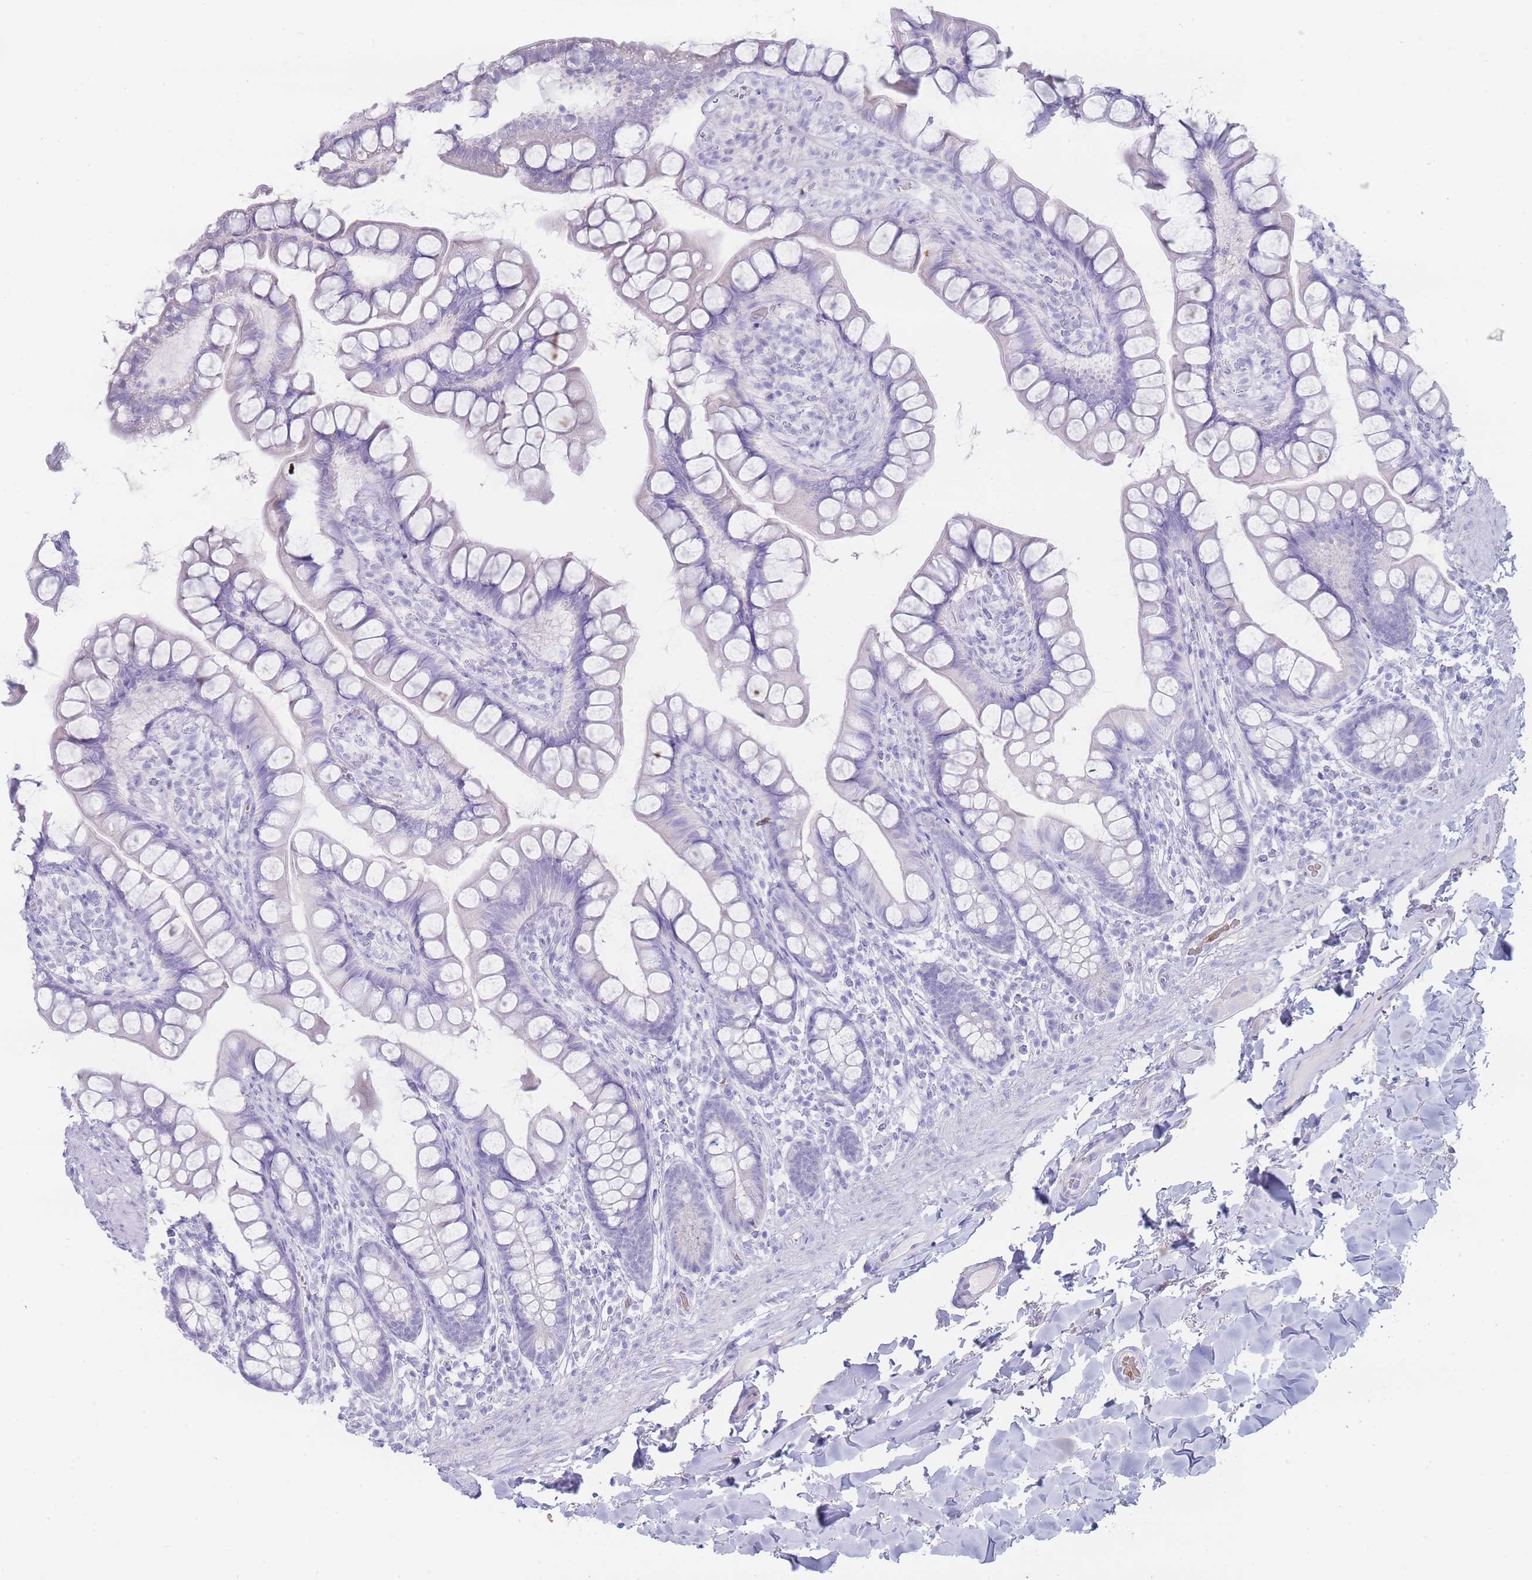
{"staining": {"intensity": "negative", "quantity": "none", "location": "none"}, "tissue": "small intestine", "cell_type": "Glandular cells", "image_type": "normal", "snomed": [{"axis": "morphology", "description": "Normal tissue, NOS"}, {"axis": "topography", "description": "Small intestine"}], "caption": "This is a histopathology image of immunohistochemistry staining of benign small intestine, which shows no staining in glandular cells.", "gene": "ENSG00000284931", "patient": {"sex": "male", "age": 70}}